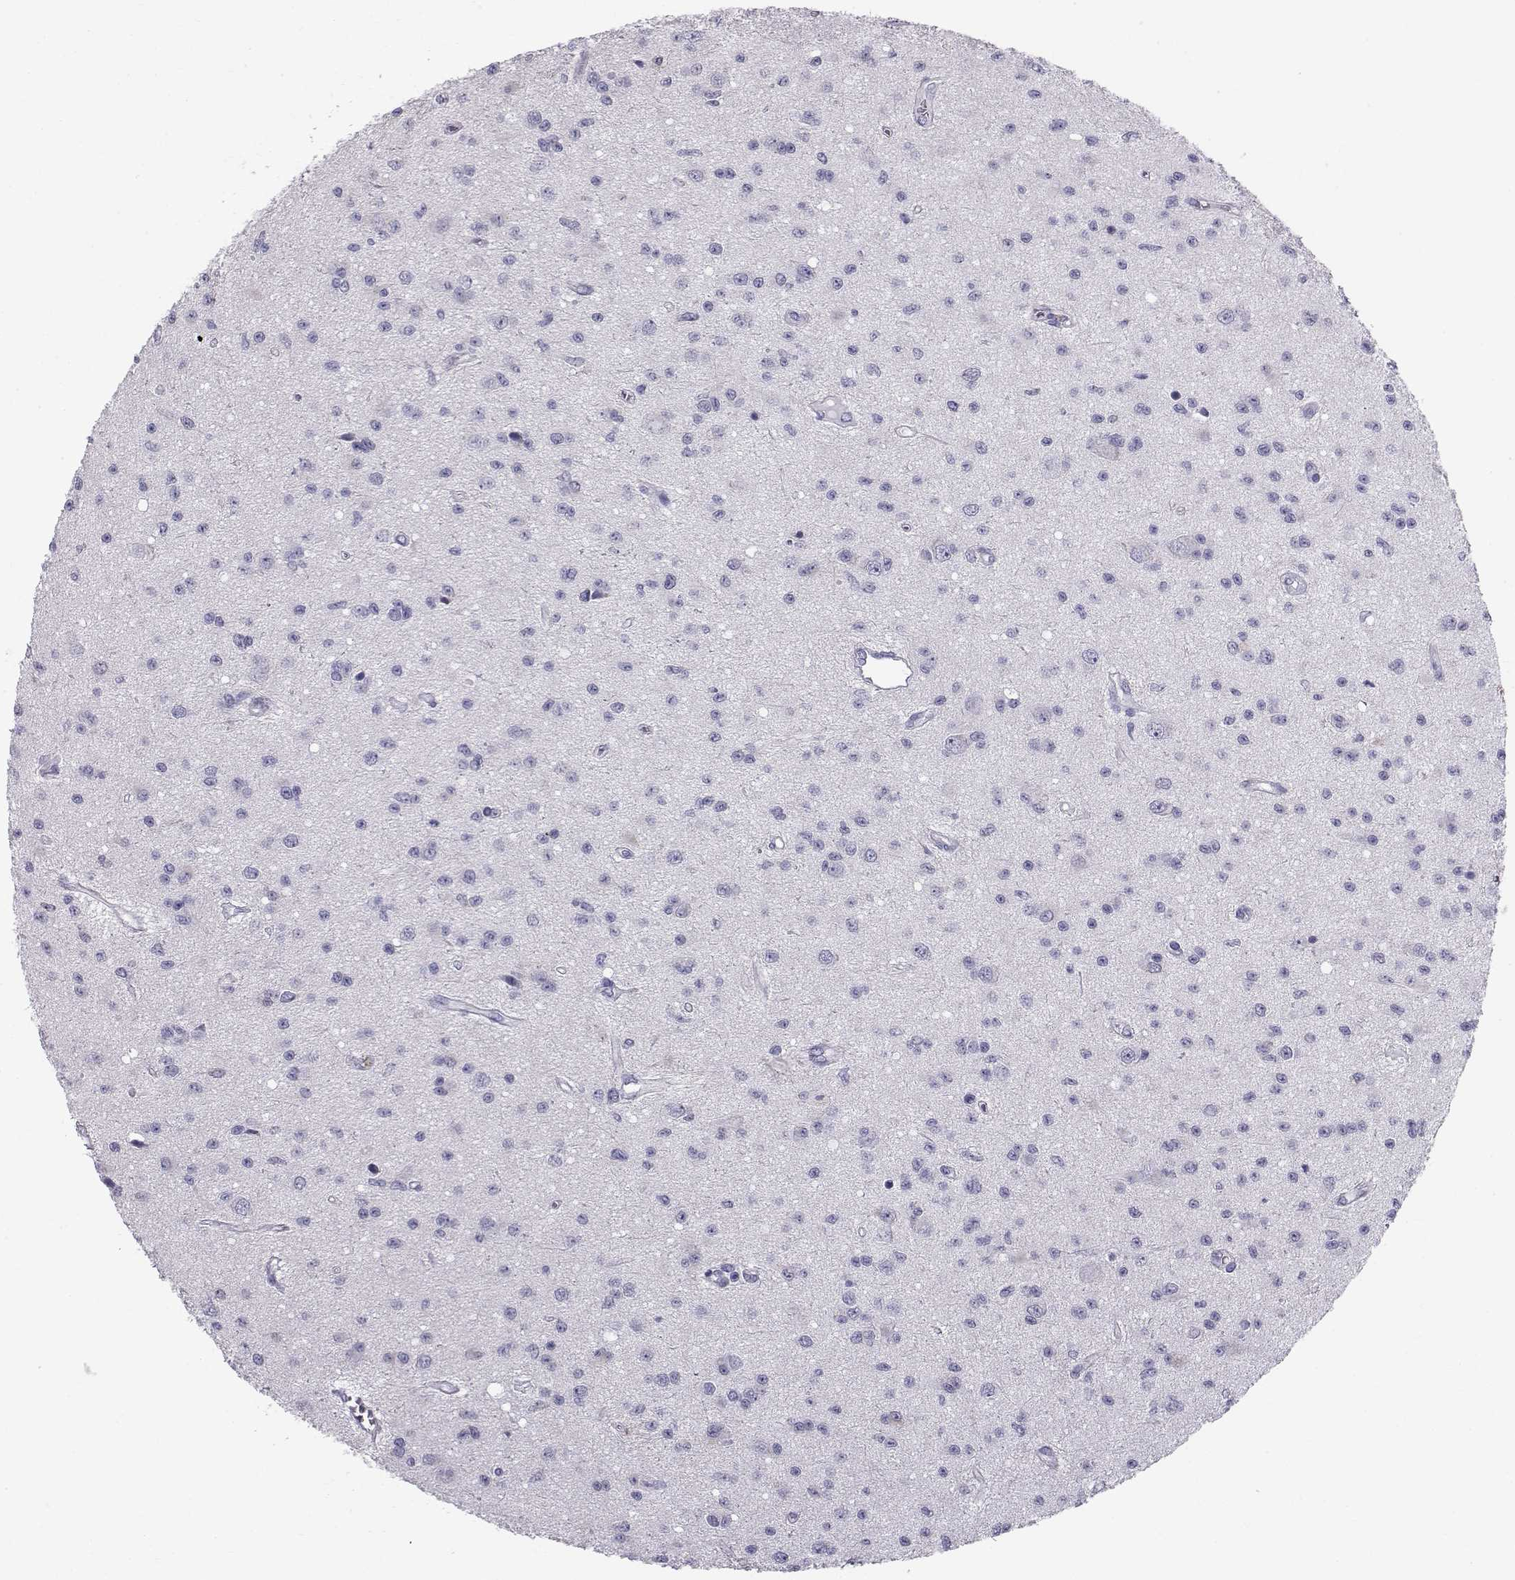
{"staining": {"intensity": "negative", "quantity": "none", "location": "none"}, "tissue": "glioma", "cell_type": "Tumor cells", "image_type": "cancer", "snomed": [{"axis": "morphology", "description": "Glioma, malignant, Low grade"}, {"axis": "topography", "description": "Brain"}], "caption": "A high-resolution histopathology image shows immunohistochemistry (IHC) staining of malignant glioma (low-grade), which displays no significant staining in tumor cells.", "gene": "RNASE12", "patient": {"sex": "female", "age": 45}}